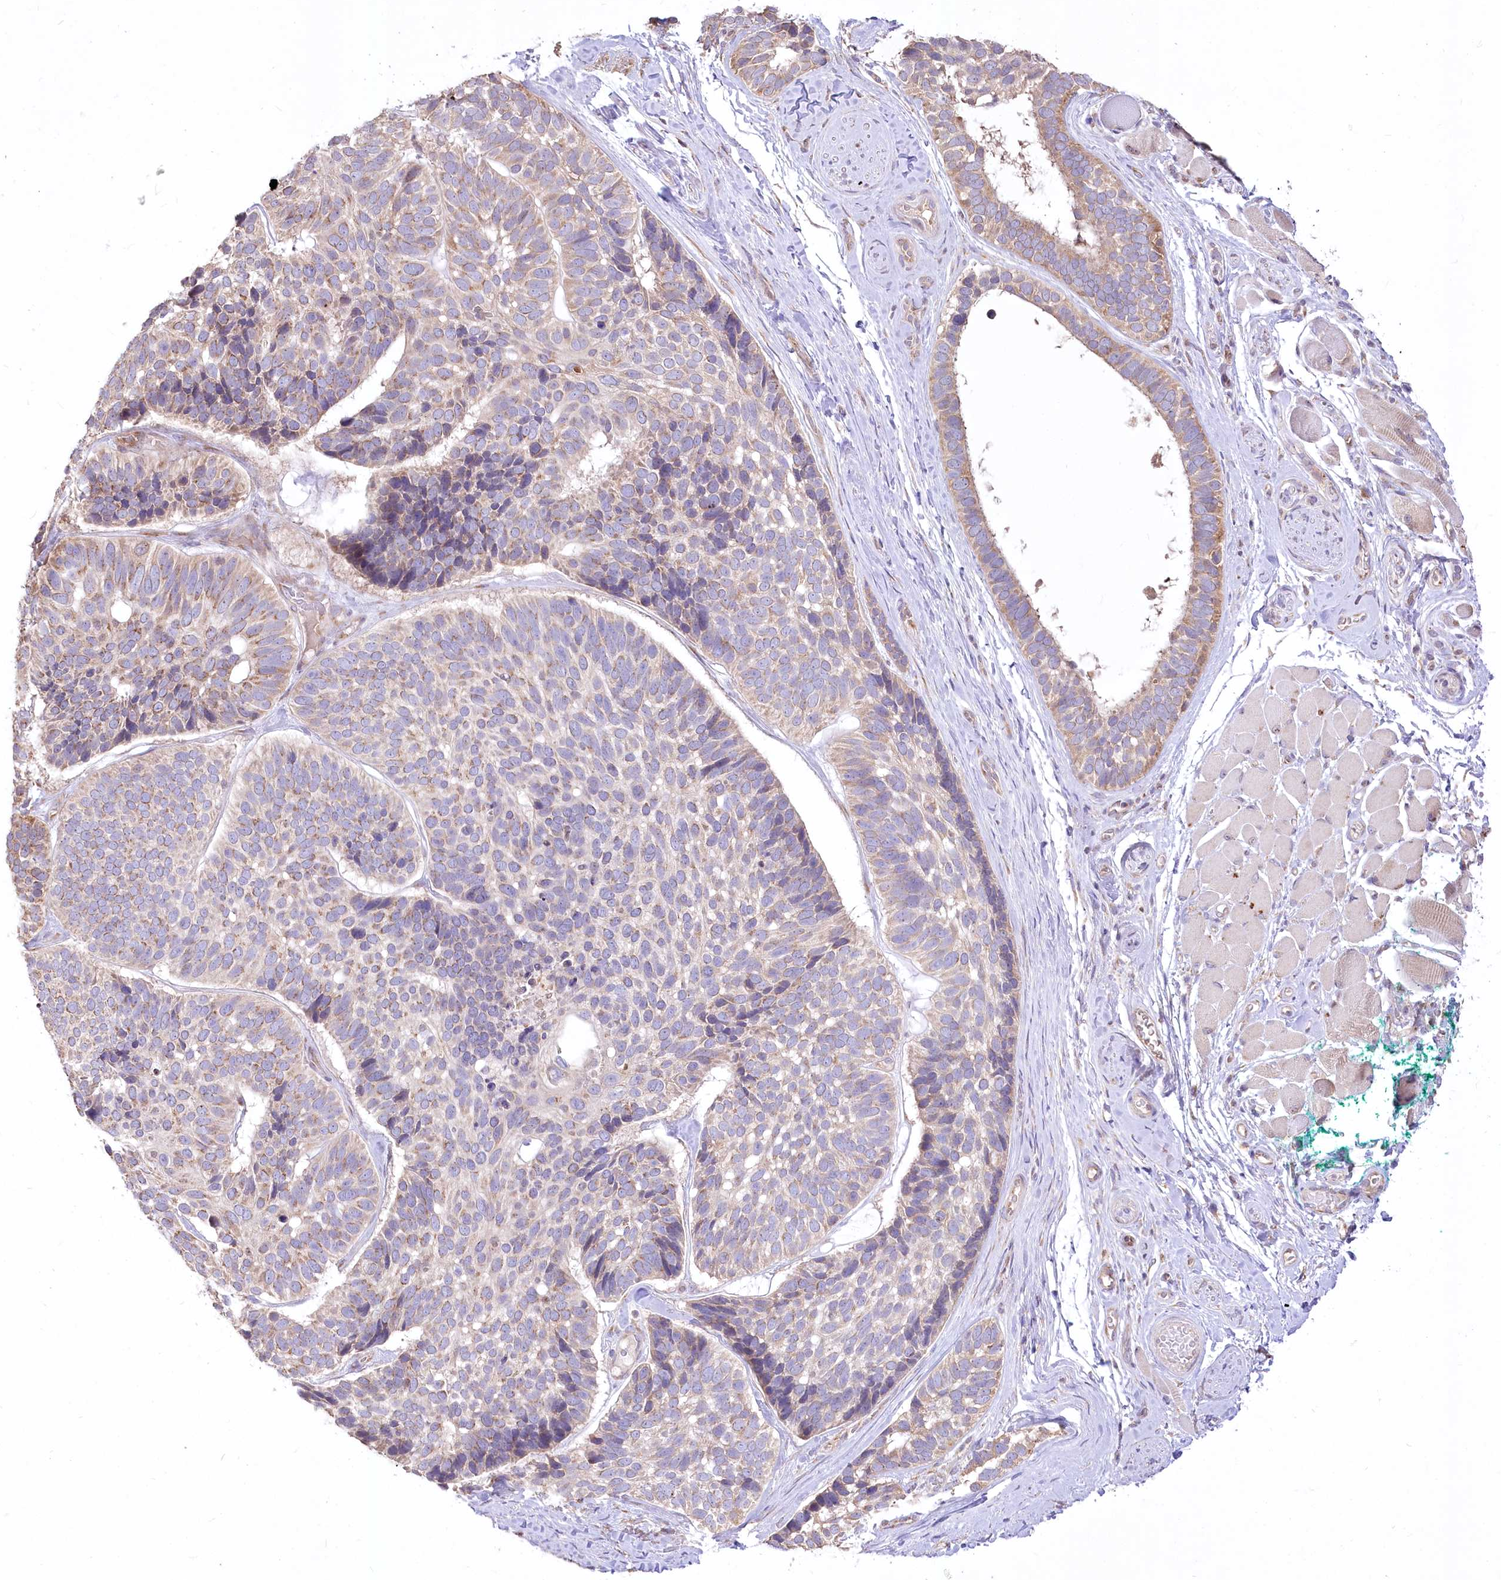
{"staining": {"intensity": "weak", "quantity": ">75%", "location": "cytoplasmic/membranous"}, "tissue": "skin cancer", "cell_type": "Tumor cells", "image_type": "cancer", "snomed": [{"axis": "morphology", "description": "Basal cell carcinoma"}, {"axis": "topography", "description": "Skin"}], "caption": "Immunohistochemical staining of human skin cancer demonstrates low levels of weak cytoplasmic/membranous protein expression in approximately >75% of tumor cells.", "gene": "STT3B", "patient": {"sex": "male", "age": 62}}